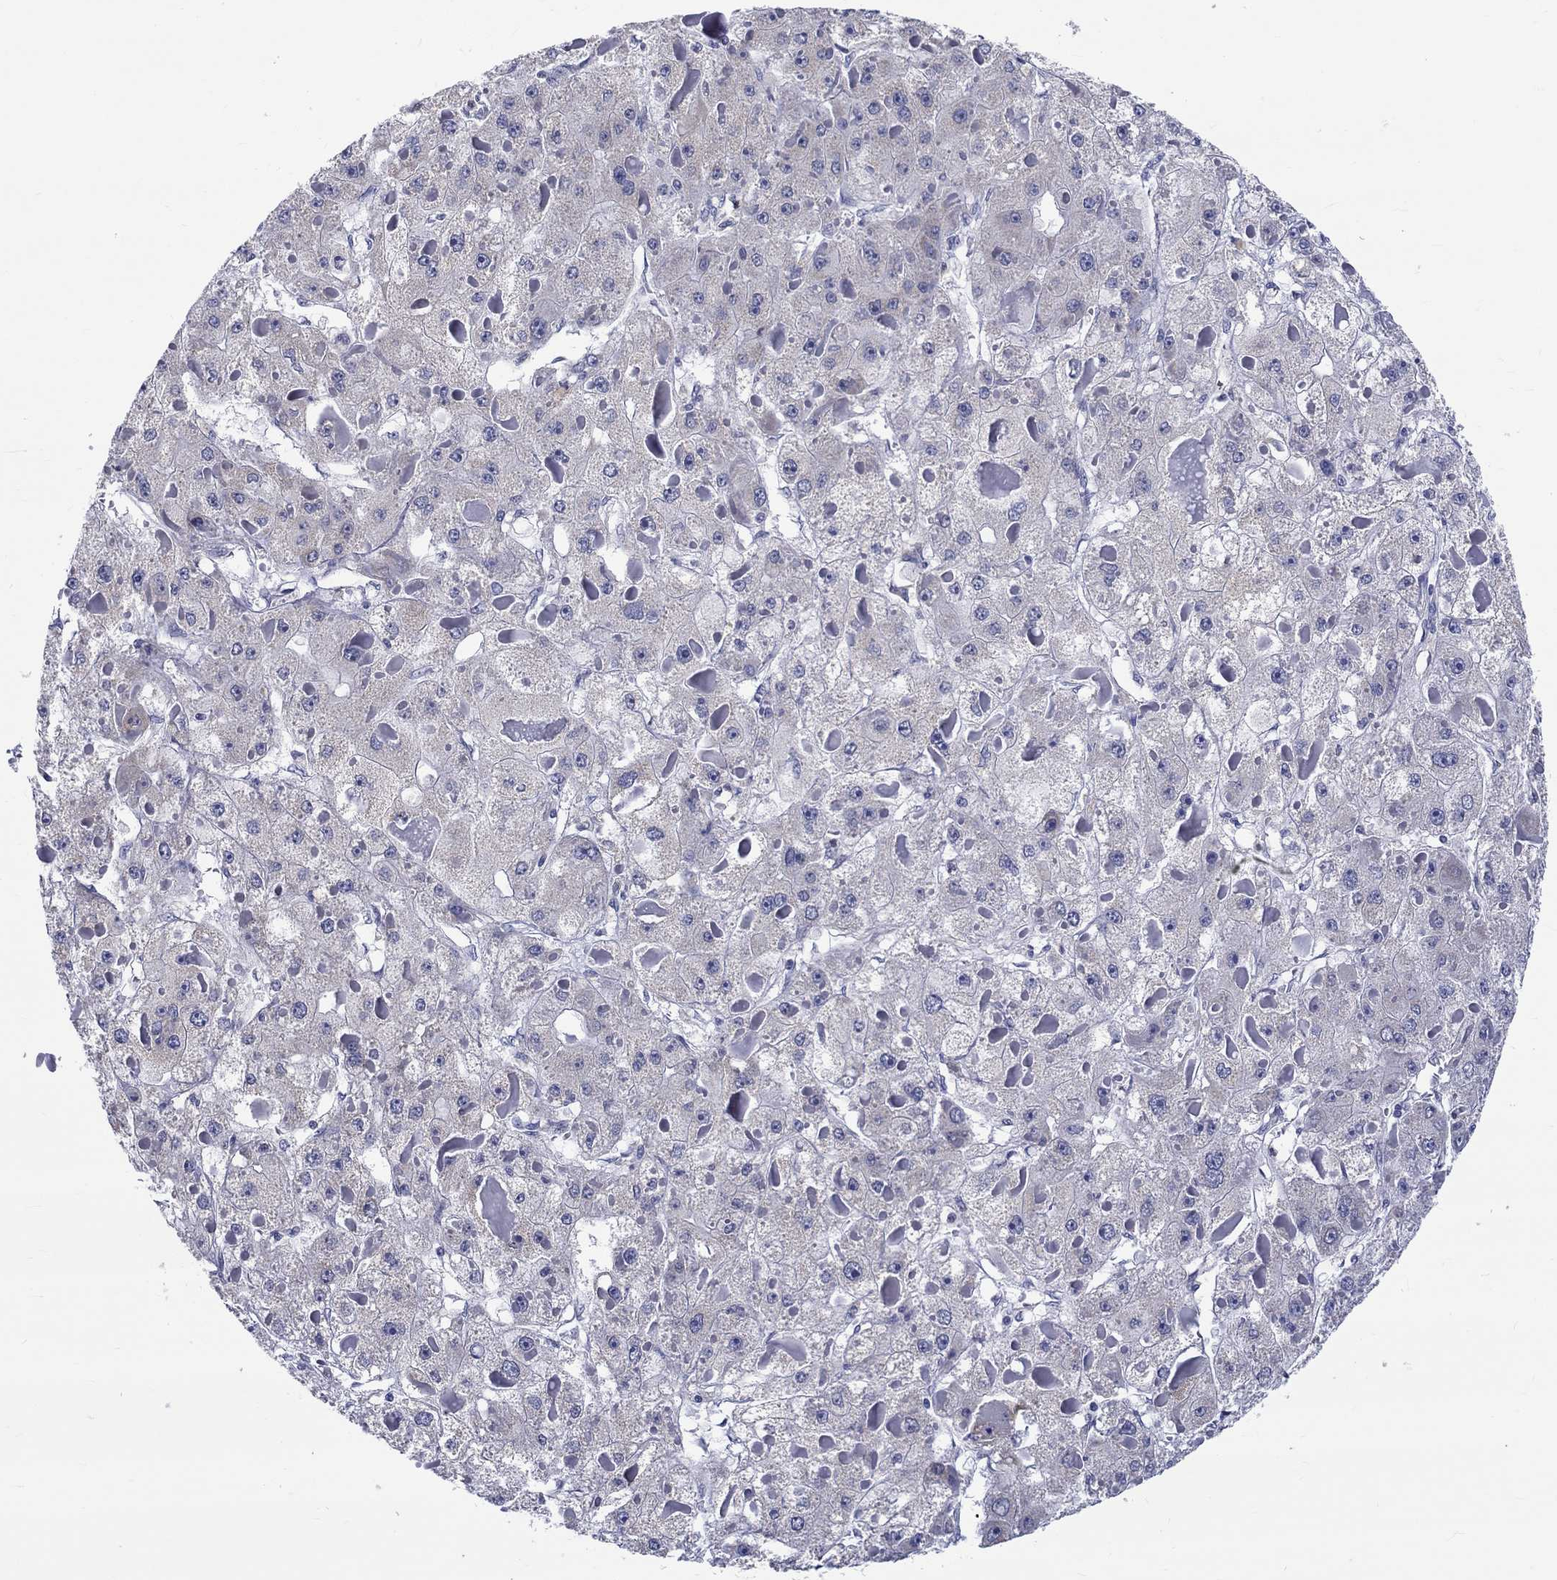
{"staining": {"intensity": "negative", "quantity": "none", "location": "none"}, "tissue": "liver cancer", "cell_type": "Tumor cells", "image_type": "cancer", "snomed": [{"axis": "morphology", "description": "Carcinoma, Hepatocellular, NOS"}, {"axis": "topography", "description": "Liver"}], "caption": "This is an immunohistochemistry image of human liver hepatocellular carcinoma. There is no positivity in tumor cells.", "gene": "ST6GALNAC1", "patient": {"sex": "female", "age": 73}}